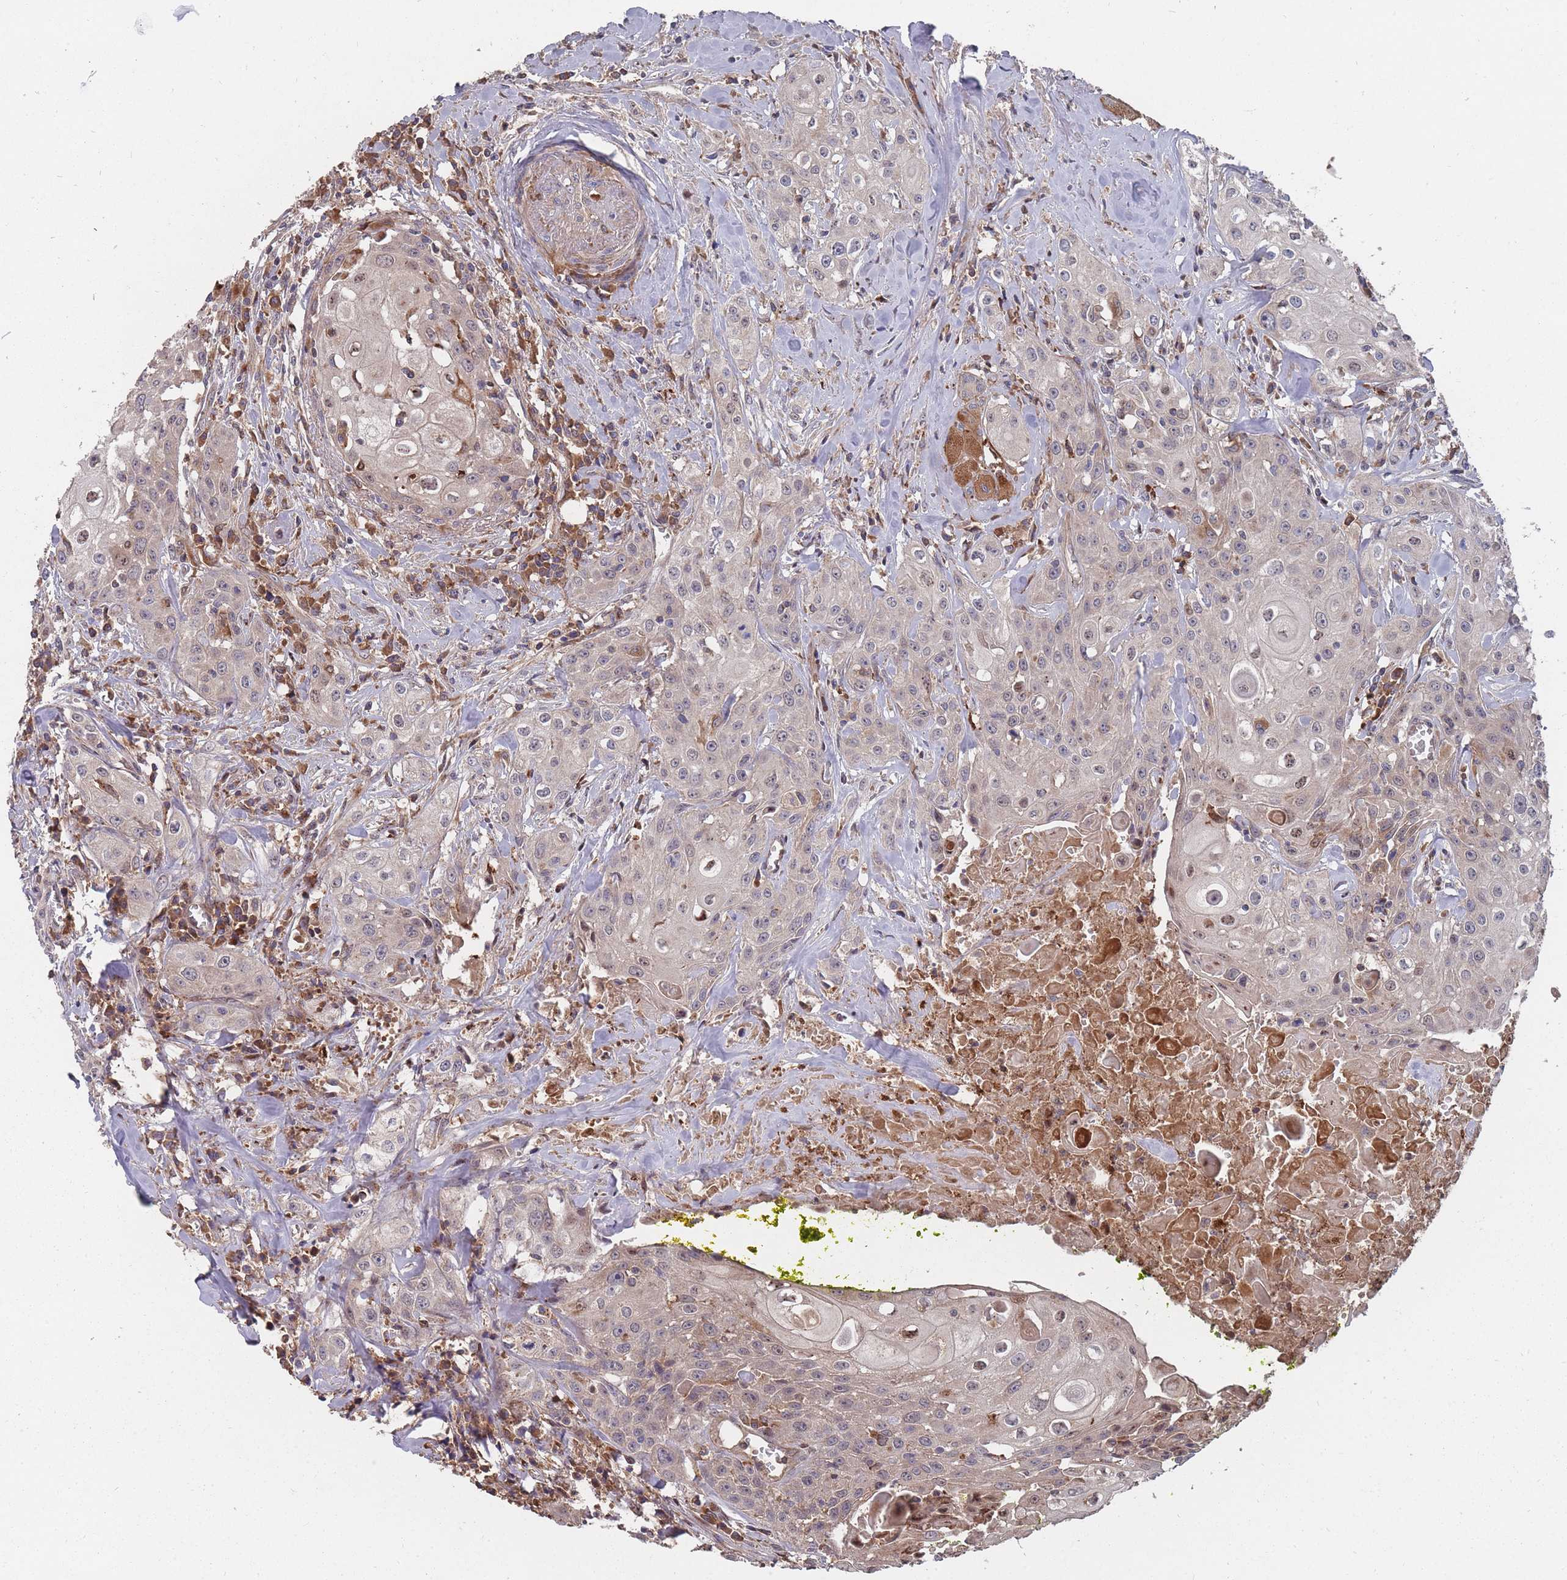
{"staining": {"intensity": "weak", "quantity": "<25%", "location": "cytoplasmic/membranous,nuclear"}, "tissue": "head and neck cancer", "cell_type": "Tumor cells", "image_type": "cancer", "snomed": [{"axis": "morphology", "description": "Squamous cell carcinoma, NOS"}, {"axis": "topography", "description": "Oral tissue"}, {"axis": "topography", "description": "Head-Neck"}], "caption": "An immunohistochemistry image of head and neck cancer is shown. There is no staining in tumor cells of head and neck cancer.", "gene": "THSD7B", "patient": {"sex": "female", "age": 82}}